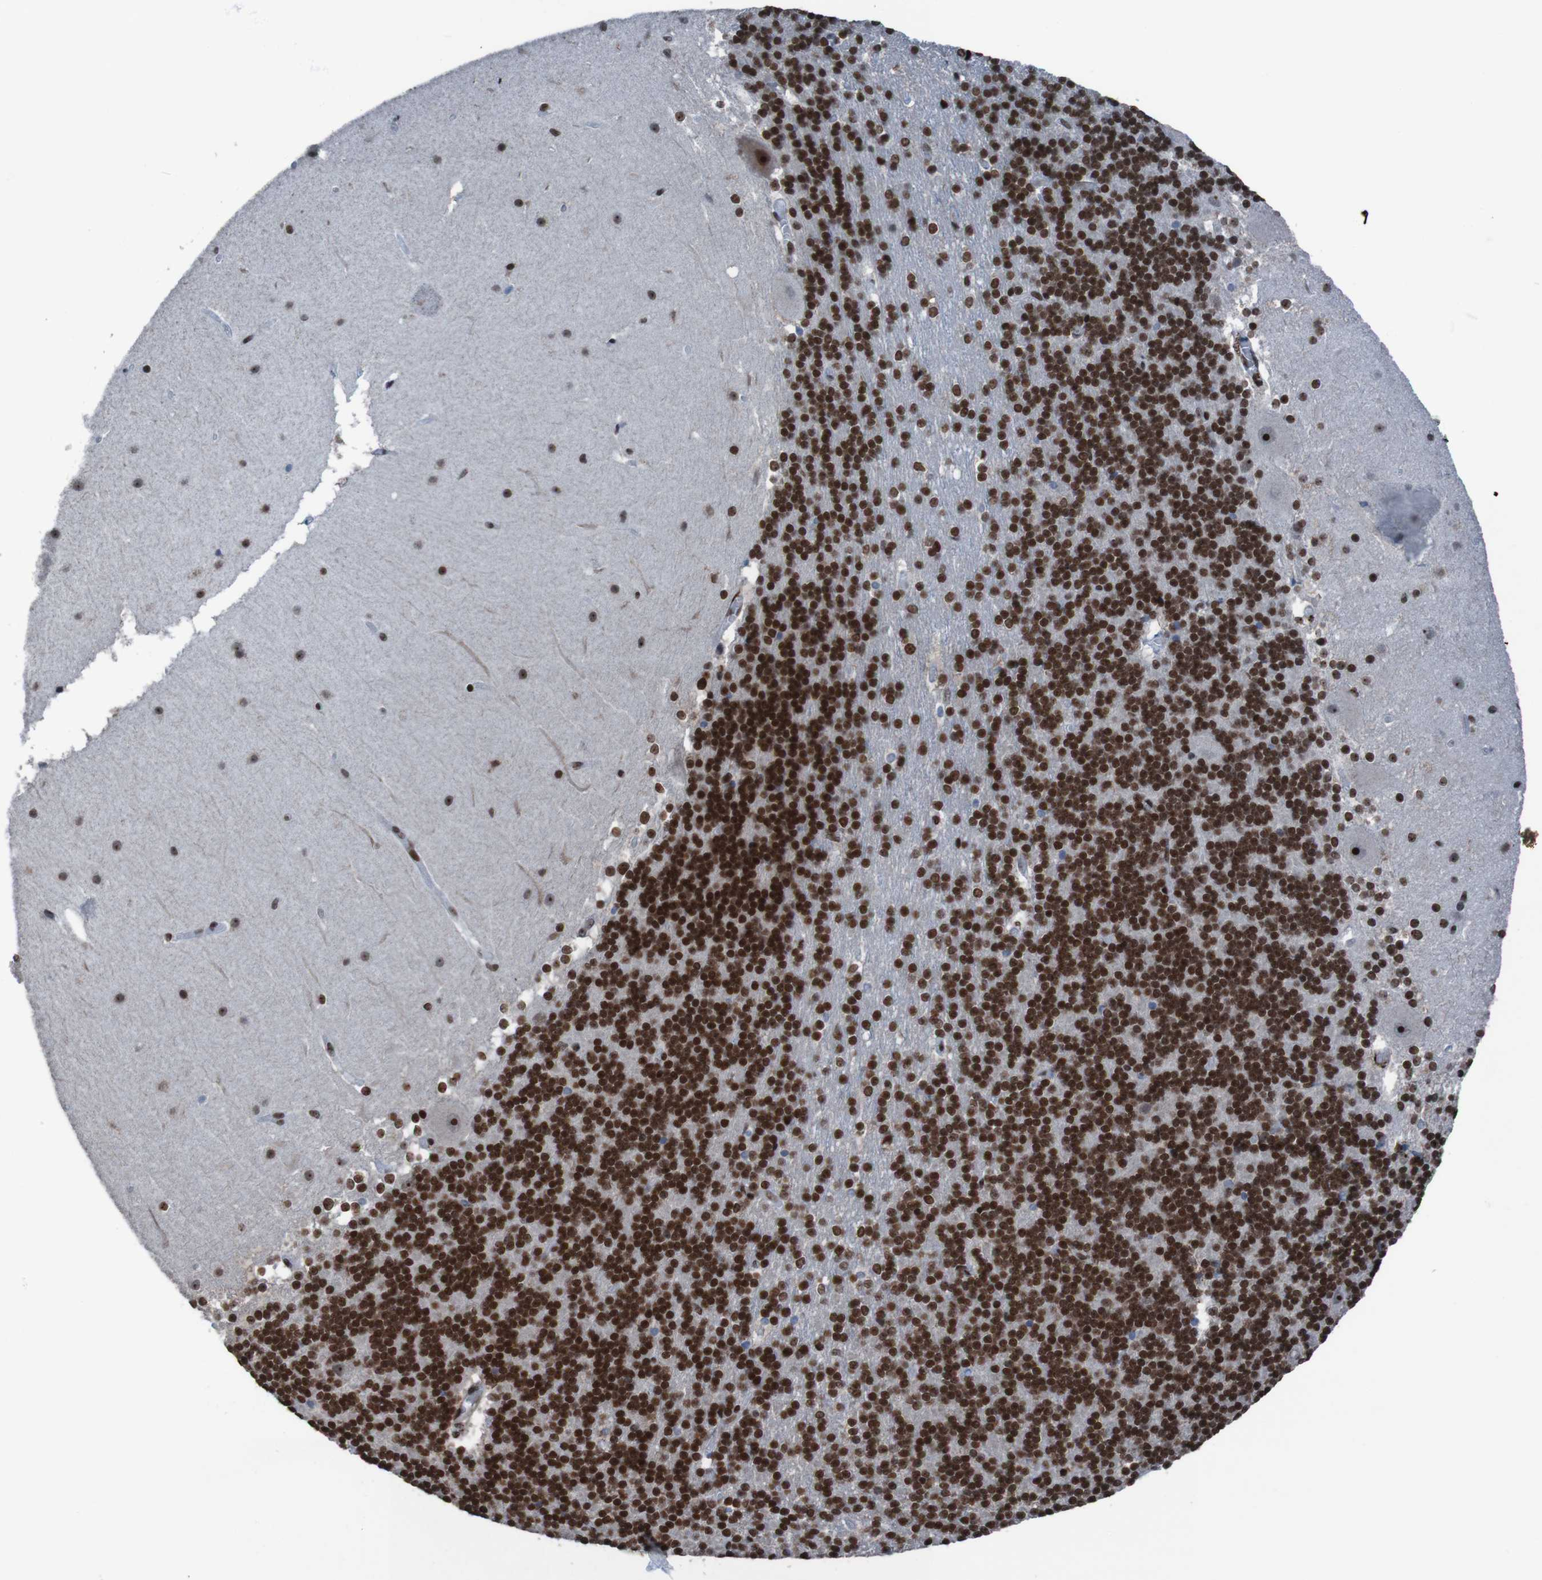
{"staining": {"intensity": "strong", "quantity": ">75%", "location": "nuclear"}, "tissue": "cerebellum", "cell_type": "Cells in granular layer", "image_type": "normal", "snomed": [{"axis": "morphology", "description": "Normal tissue, NOS"}, {"axis": "topography", "description": "Cerebellum"}], "caption": "An immunohistochemistry histopathology image of unremarkable tissue is shown. Protein staining in brown shows strong nuclear positivity in cerebellum within cells in granular layer. (DAB (3,3'-diaminobenzidine) = brown stain, brightfield microscopy at high magnification).", "gene": "PHF2", "patient": {"sex": "female", "age": 19}}